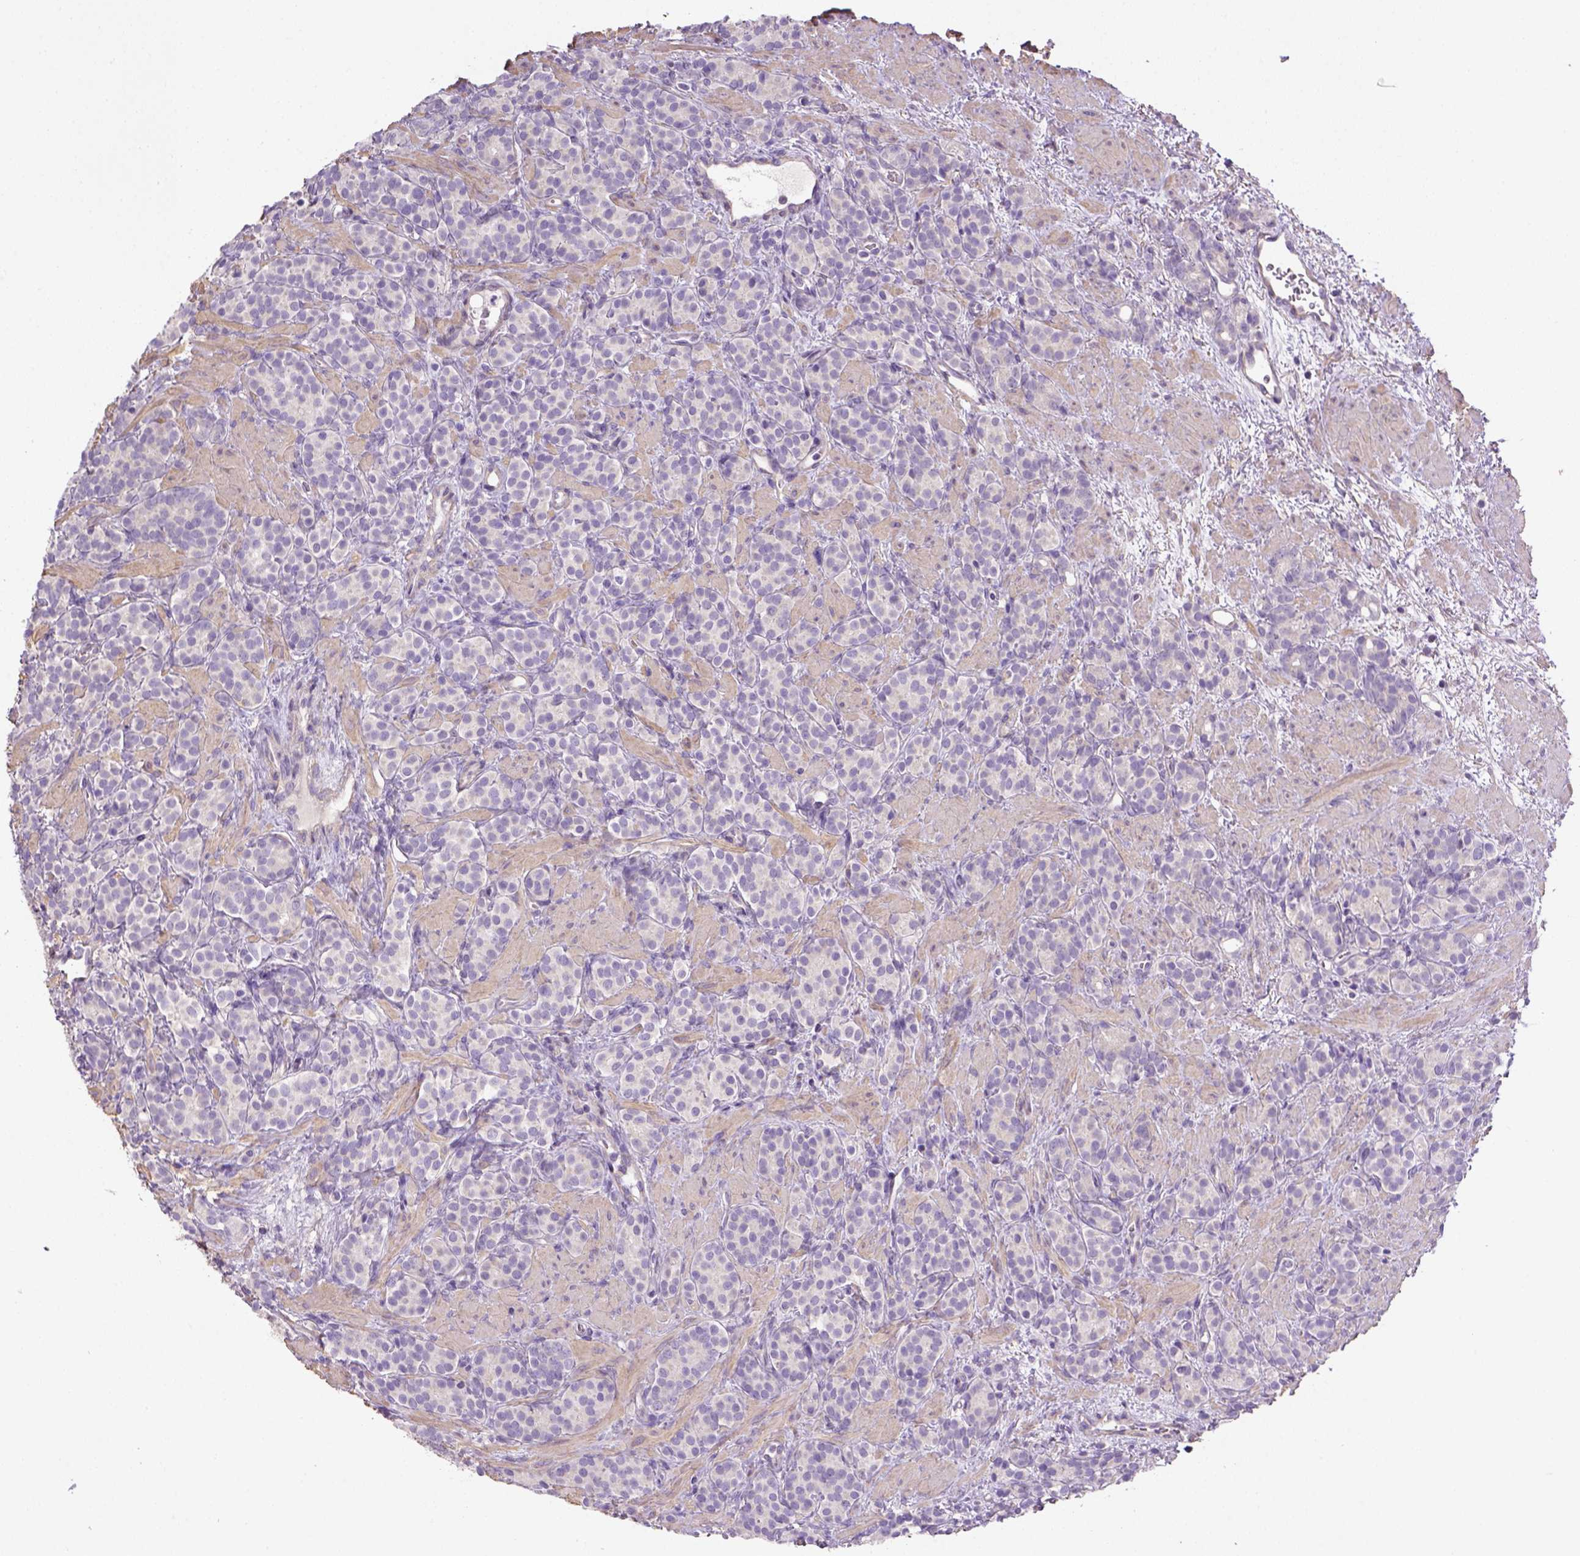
{"staining": {"intensity": "negative", "quantity": "none", "location": "none"}, "tissue": "prostate cancer", "cell_type": "Tumor cells", "image_type": "cancer", "snomed": [{"axis": "morphology", "description": "Adenocarcinoma, High grade"}, {"axis": "topography", "description": "Prostate"}], "caption": "Immunohistochemical staining of human adenocarcinoma (high-grade) (prostate) displays no significant expression in tumor cells. Brightfield microscopy of immunohistochemistry (IHC) stained with DAB (3,3'-diaminobenzidine) (brown) and hematoxylin (blue), captured at high magnification.", "gene": "HTRA1", "patient": {"sex": "male", "age": 84}}